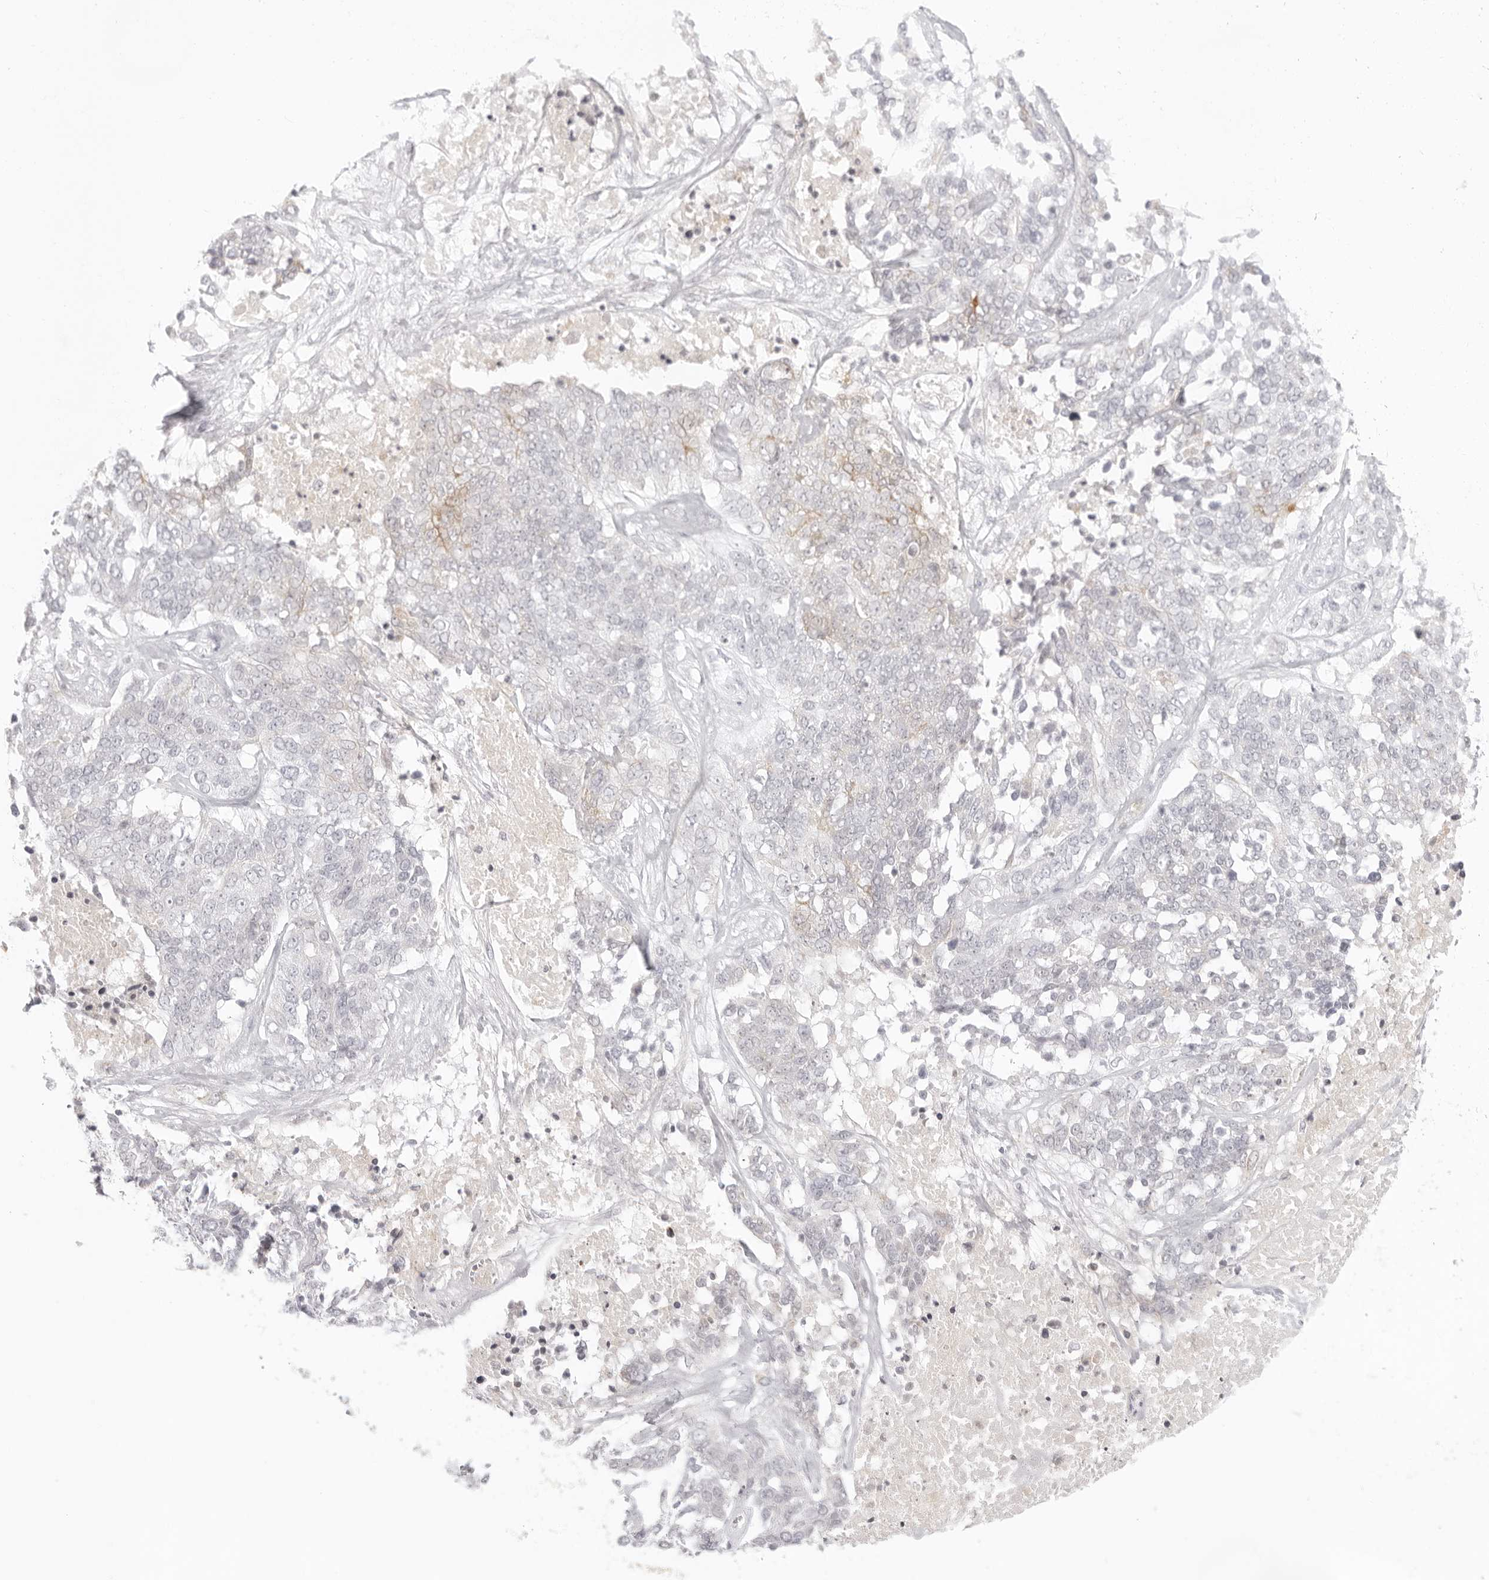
{"staining": {"intensity": "negative", "quantity": "none", "location": "none"}, "tissue": "ovarian cancer", "cell_type": "Tumor cells", "image_type": "cancer", "snomed": [{"axis": "morphology", "description": "Cystadenocarcinoma, serous, NOS"}, {"axis": "topography", "description": "Ovary"}], "caption": "This is a image of immunohistochemistry (IHC) staining of serous cystadenocarcinoma (ovarian), which shows no positivity in tumor cells. (DAB immunohistochemistry, high magnification).", "gene": "TNFRSF14", "patient": {"sex": "female", "age": 44}}